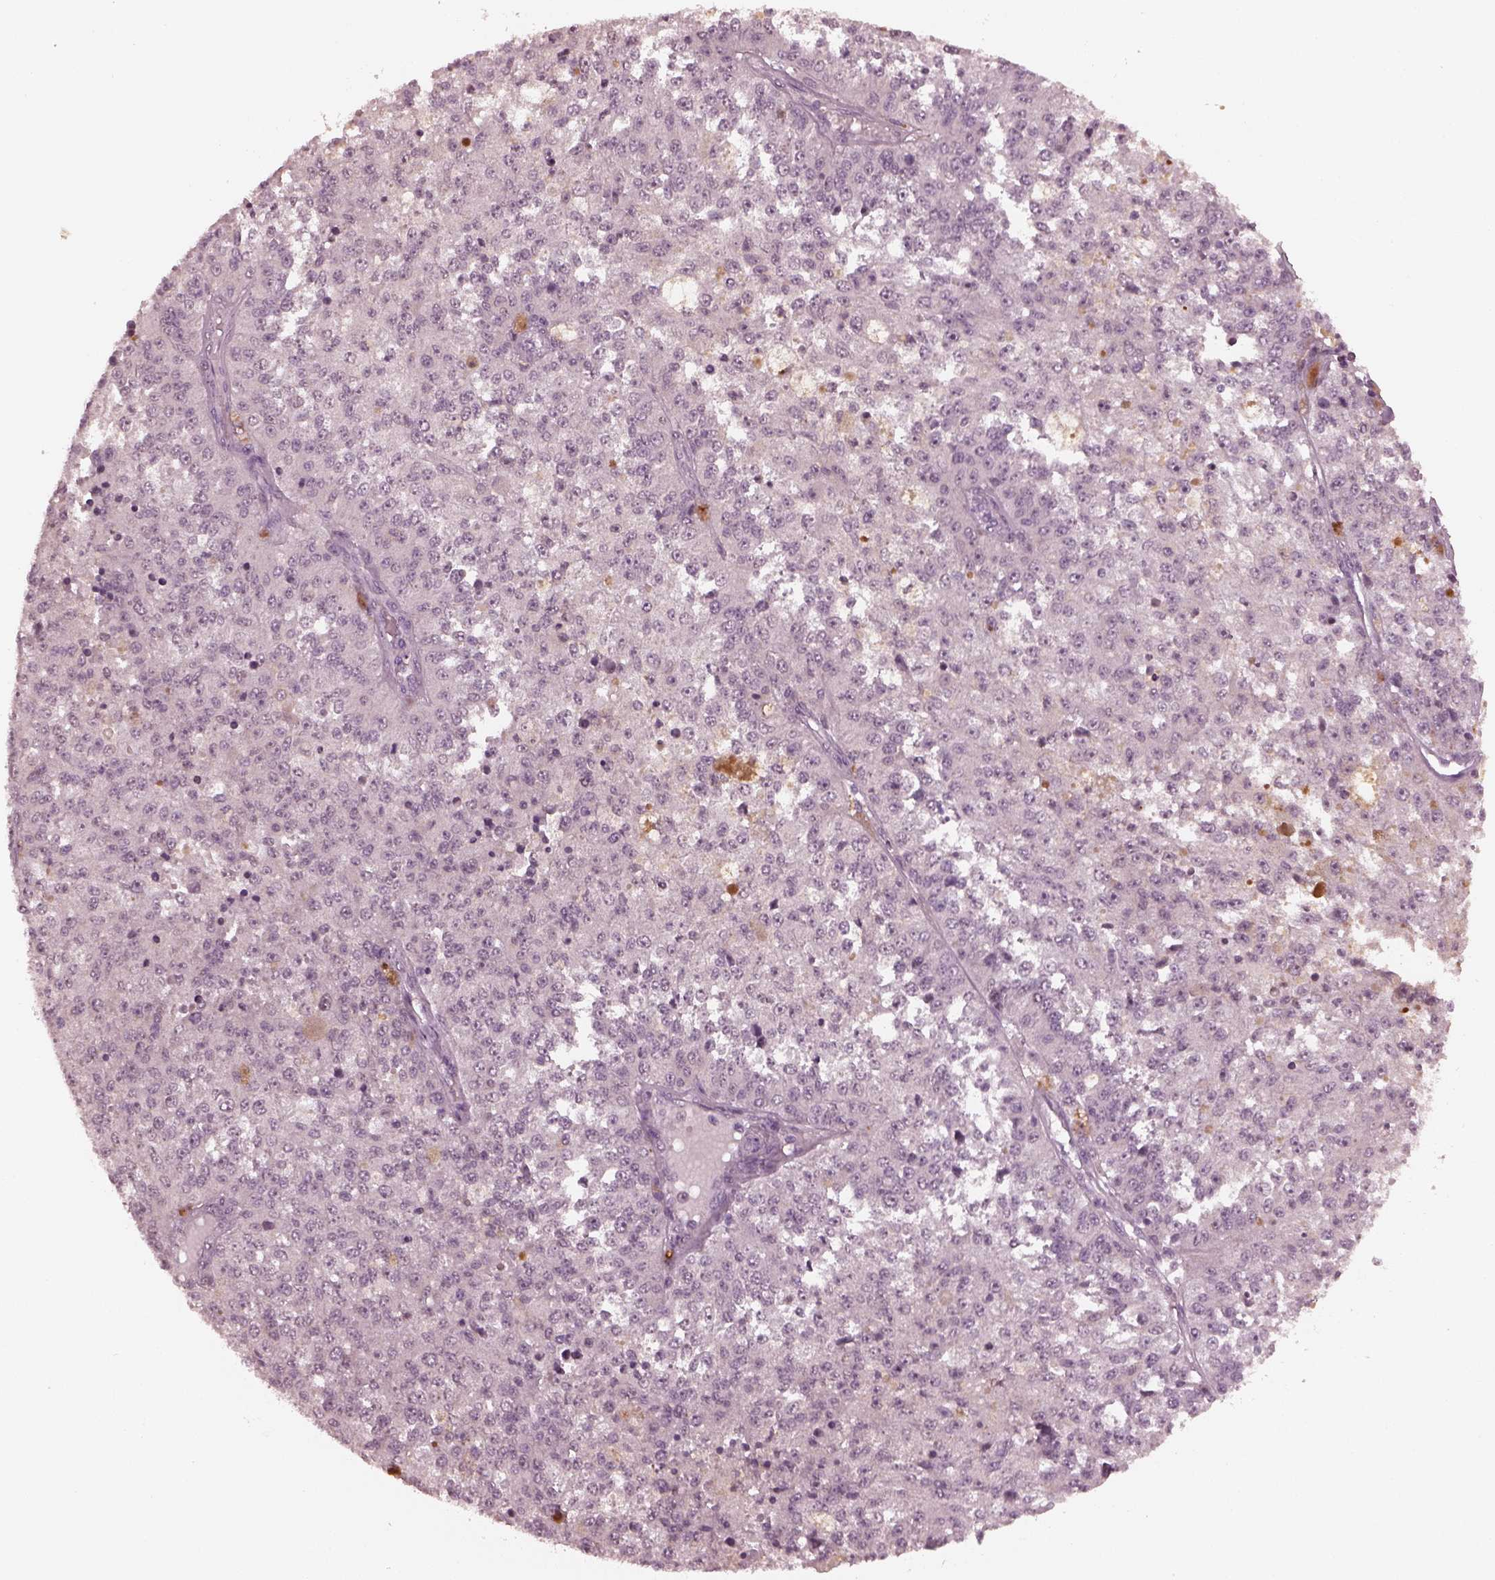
{"staining": {"intensity": "negative", "quantity": "none", "location": "none"}, "tissue": "melanoma", "cell_type": "Tumor cells", "image_type": "cancer", "snomed": [{"axis": "morphology", "description": "Malignant melanoma, Metastatic site"}, {"axis": "topography", "description": "Lymph node"}], "caption": "Tumor cells show no significant staining in malignant melanoma (metastatic site). (DAB (3,3'-diaminobenzidine) IHC visualized using brightfield microscopy, high magnification).", "gene": "KRT79", "patient": {"sex": "female", "age": 64}}